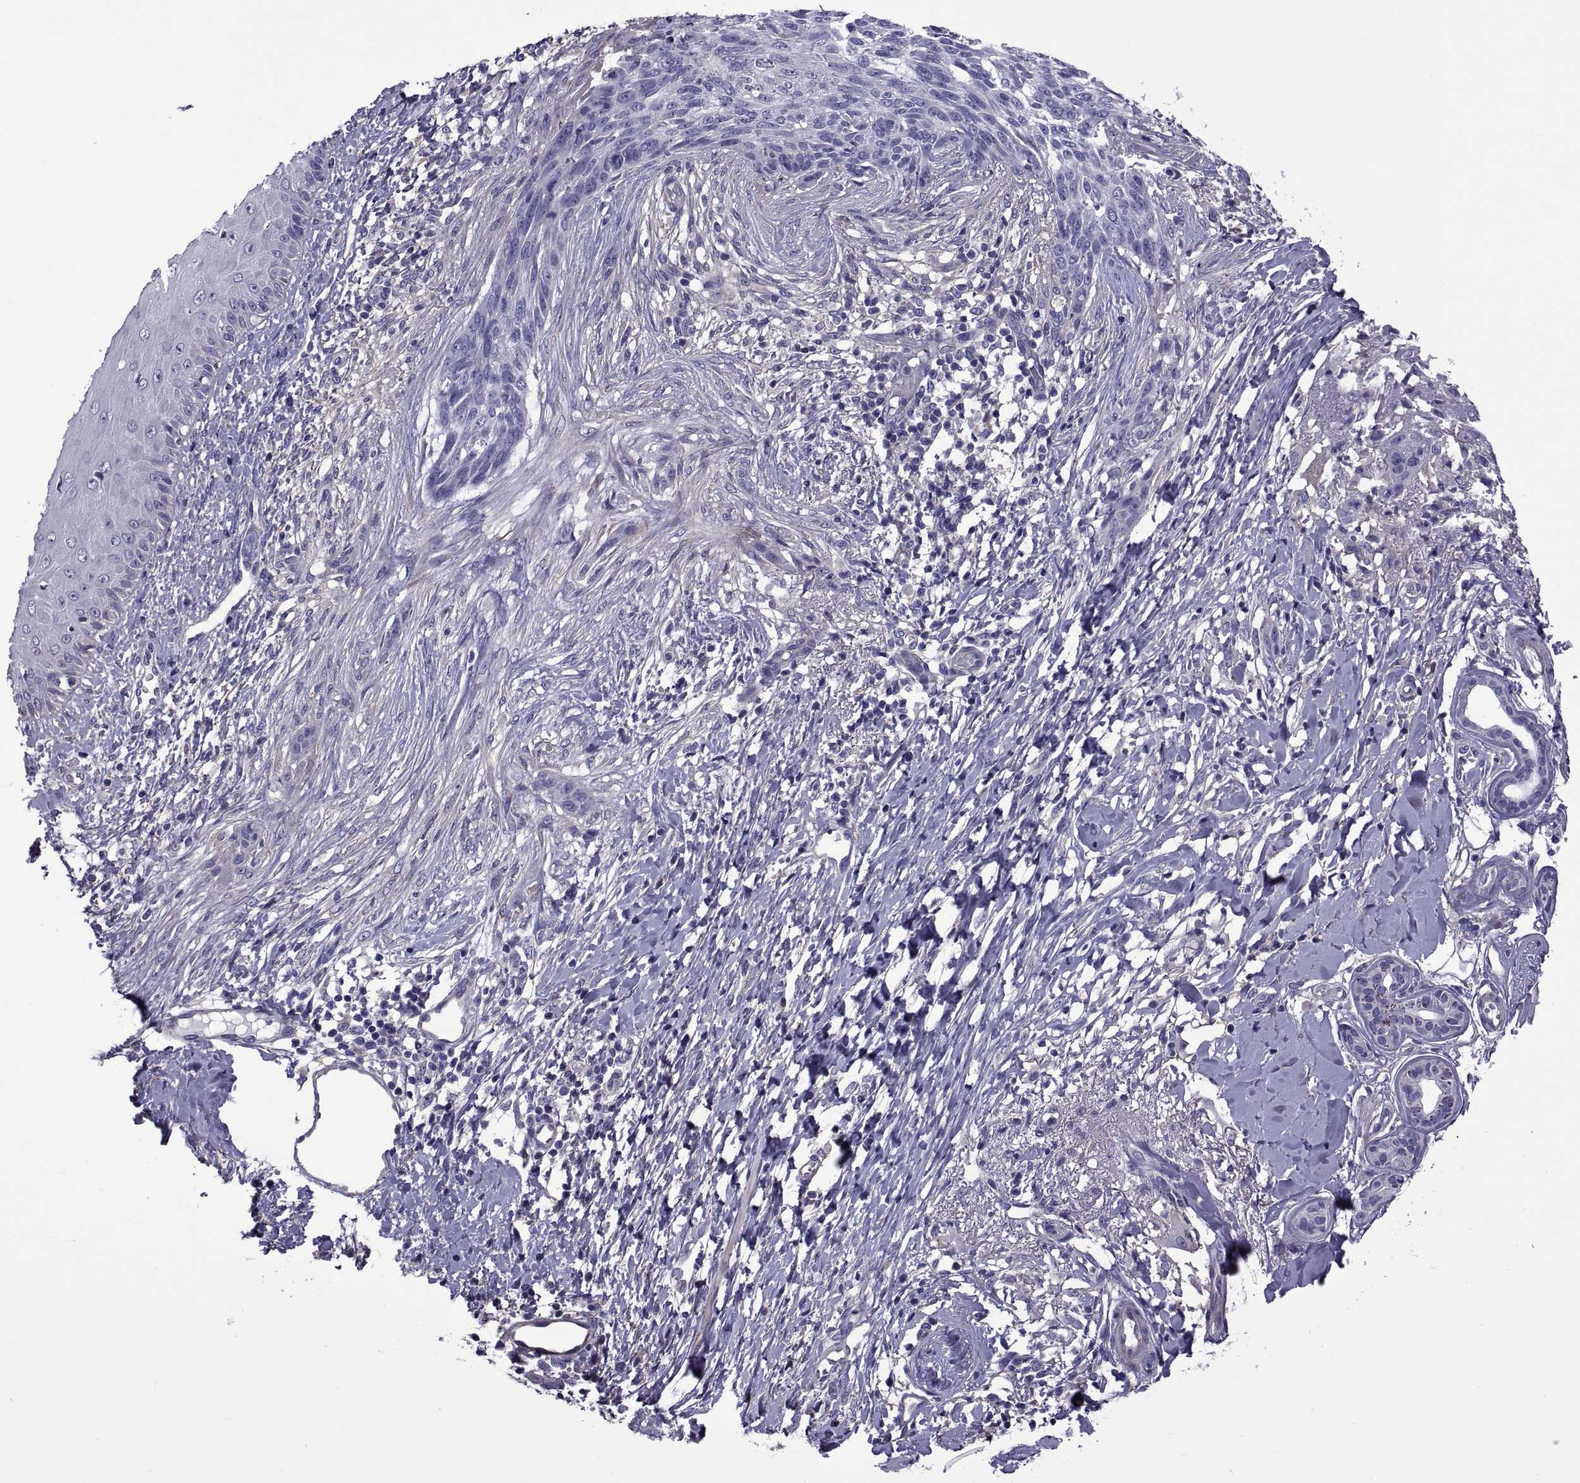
{"staining": {"intensity": "negative", "quantity": "none", "location": "none"}, "tissue": "skin cancer", "cell_type": "Tumor cells", "image_type": "cancer", "snomed": [{"axis": "morphology", "description": "Normal tissue, NOS"}, {"axis": "morphology", "description": "Basal cell carcinoma"}, {"axis": "topography", "description": "Skin"}], "caption": "This image is of skin basal cell carcinoma stained with IHC to label a protein in brown with the nuclei are counter-stained blue. There is no positivity in tumor cells. (Immunohistochemistry, brightfield microscopy, high magnification).", "gene": "TMC3", "patient": {"sex": "male", "age": 84}}